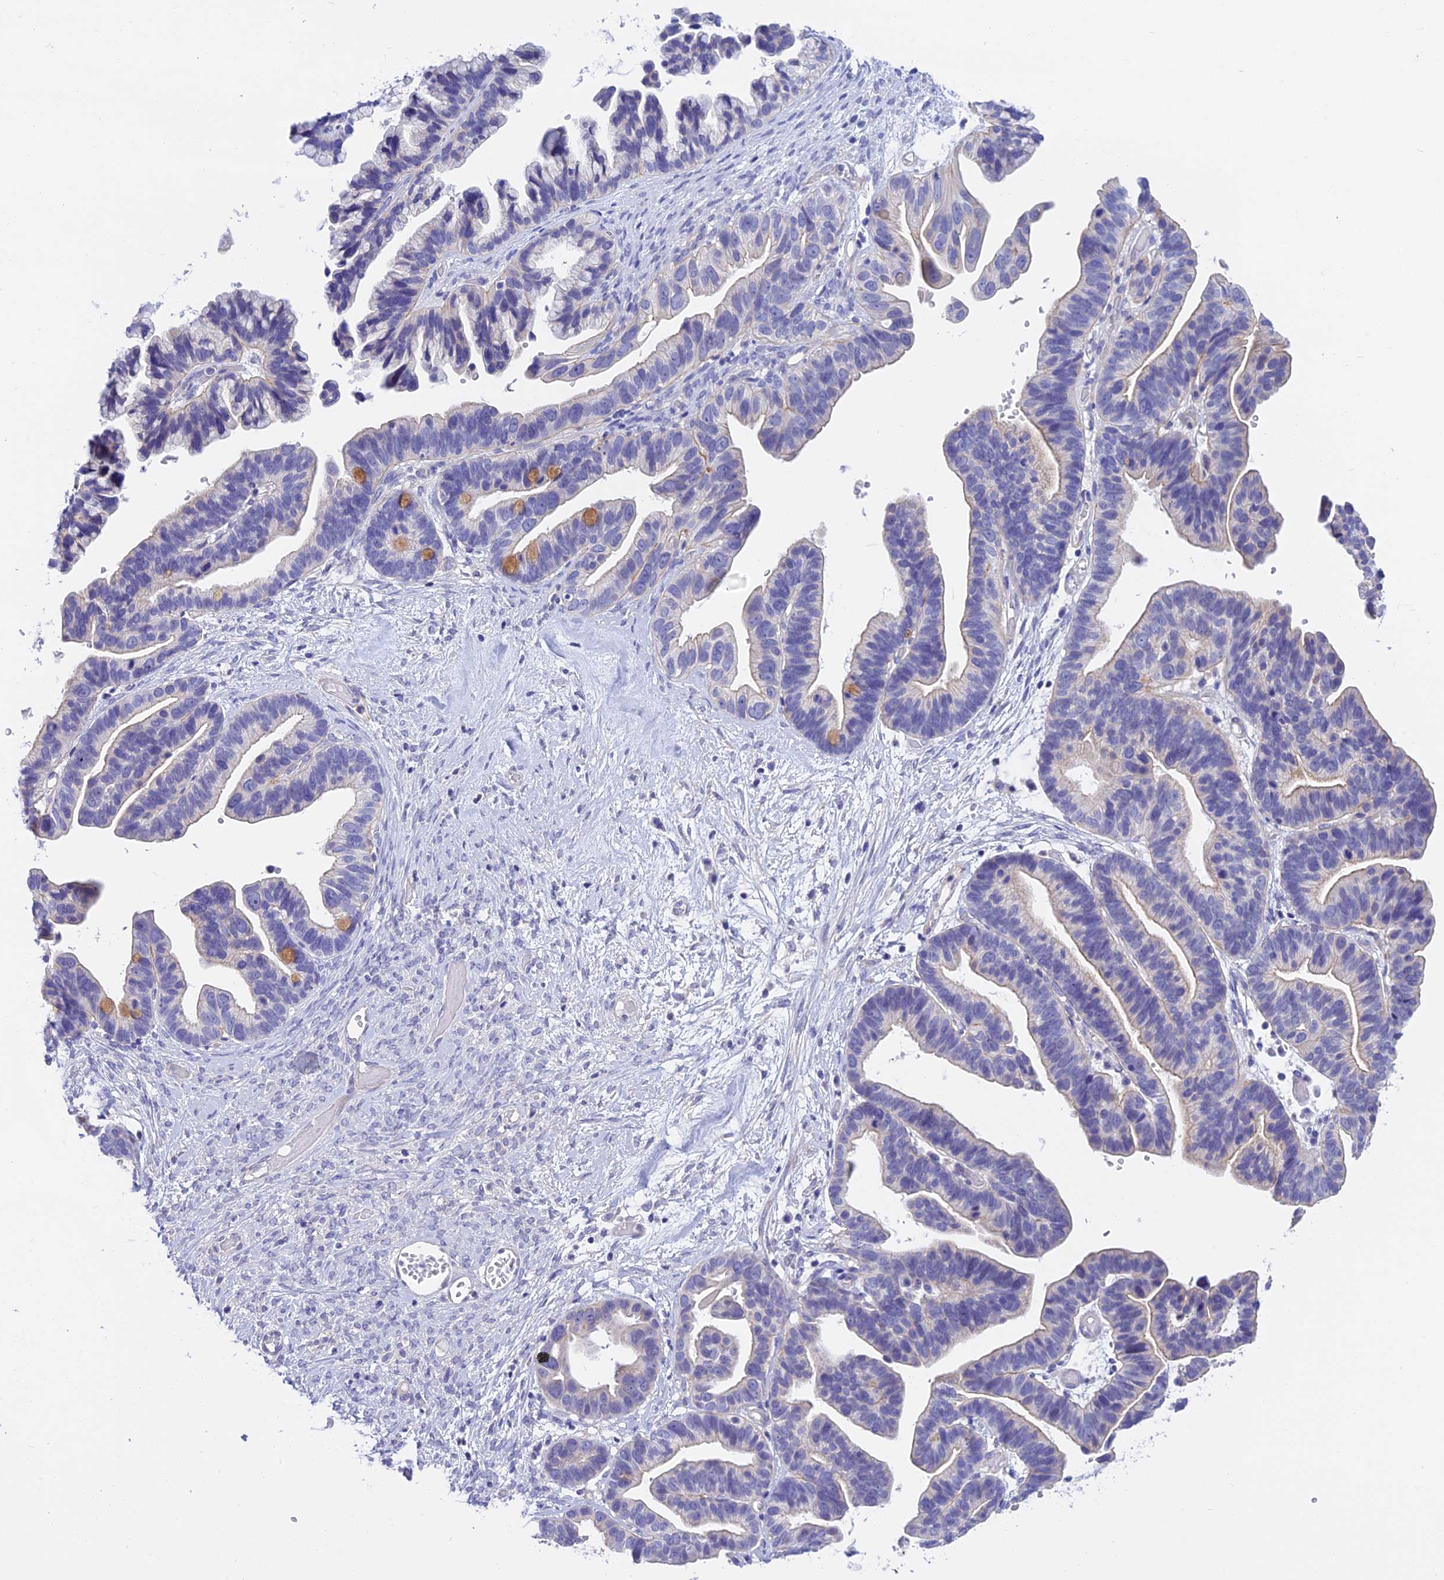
{"staining": {"intensity": "moderate", "quantity": "<25%", "location": "cytoplasmic/membranous"}, "tissue": "ovarian cancer", "cell_type": "Tumor cells", "image_type": "cancer", "snomed": [{"axis": "morphology", "description": "Cystadenocarcinoma, serous, NOS"}, {"axis": "topography", "description": "Ovary"}], "caption": "Immunohistochemical staining of serous cystadenocarcinoma (ovarian) exhibits moderate cytoplasmic/membranous protein staining in about <25% of tumor cells.", "gene": "C17orf67", "patient": {"sex": "female", "age": 56}}